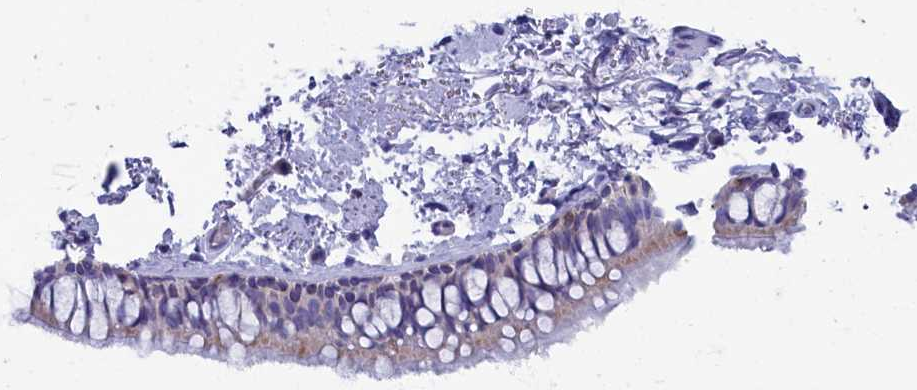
{"staining": {"intensity": "negative", "quantity": "none", "location": "none"}, "tissue": "bronchus", "cell_type": "Respiratory epithelial cells", "image_type": "normal", "snomed": [{"axis": "morphology", "description": "Normal tissue, NOS"}, {"axis": "topography", "description": "Cartilage tissue"}, {"axis": "topography", "description": "Bronchus"}], "caption": "An IHC photomicrograph of normal bronchus is shown. There is no staining in respiratory epithelial cells of bronchus. The staining was performed using DAB to visualize the protein expression in brown, while the nuclei were stained in blue with hematoxylin (Magnification: 20x).", "gene": "OCIAD2", "patient": {"sex": "female", "age": 73}}